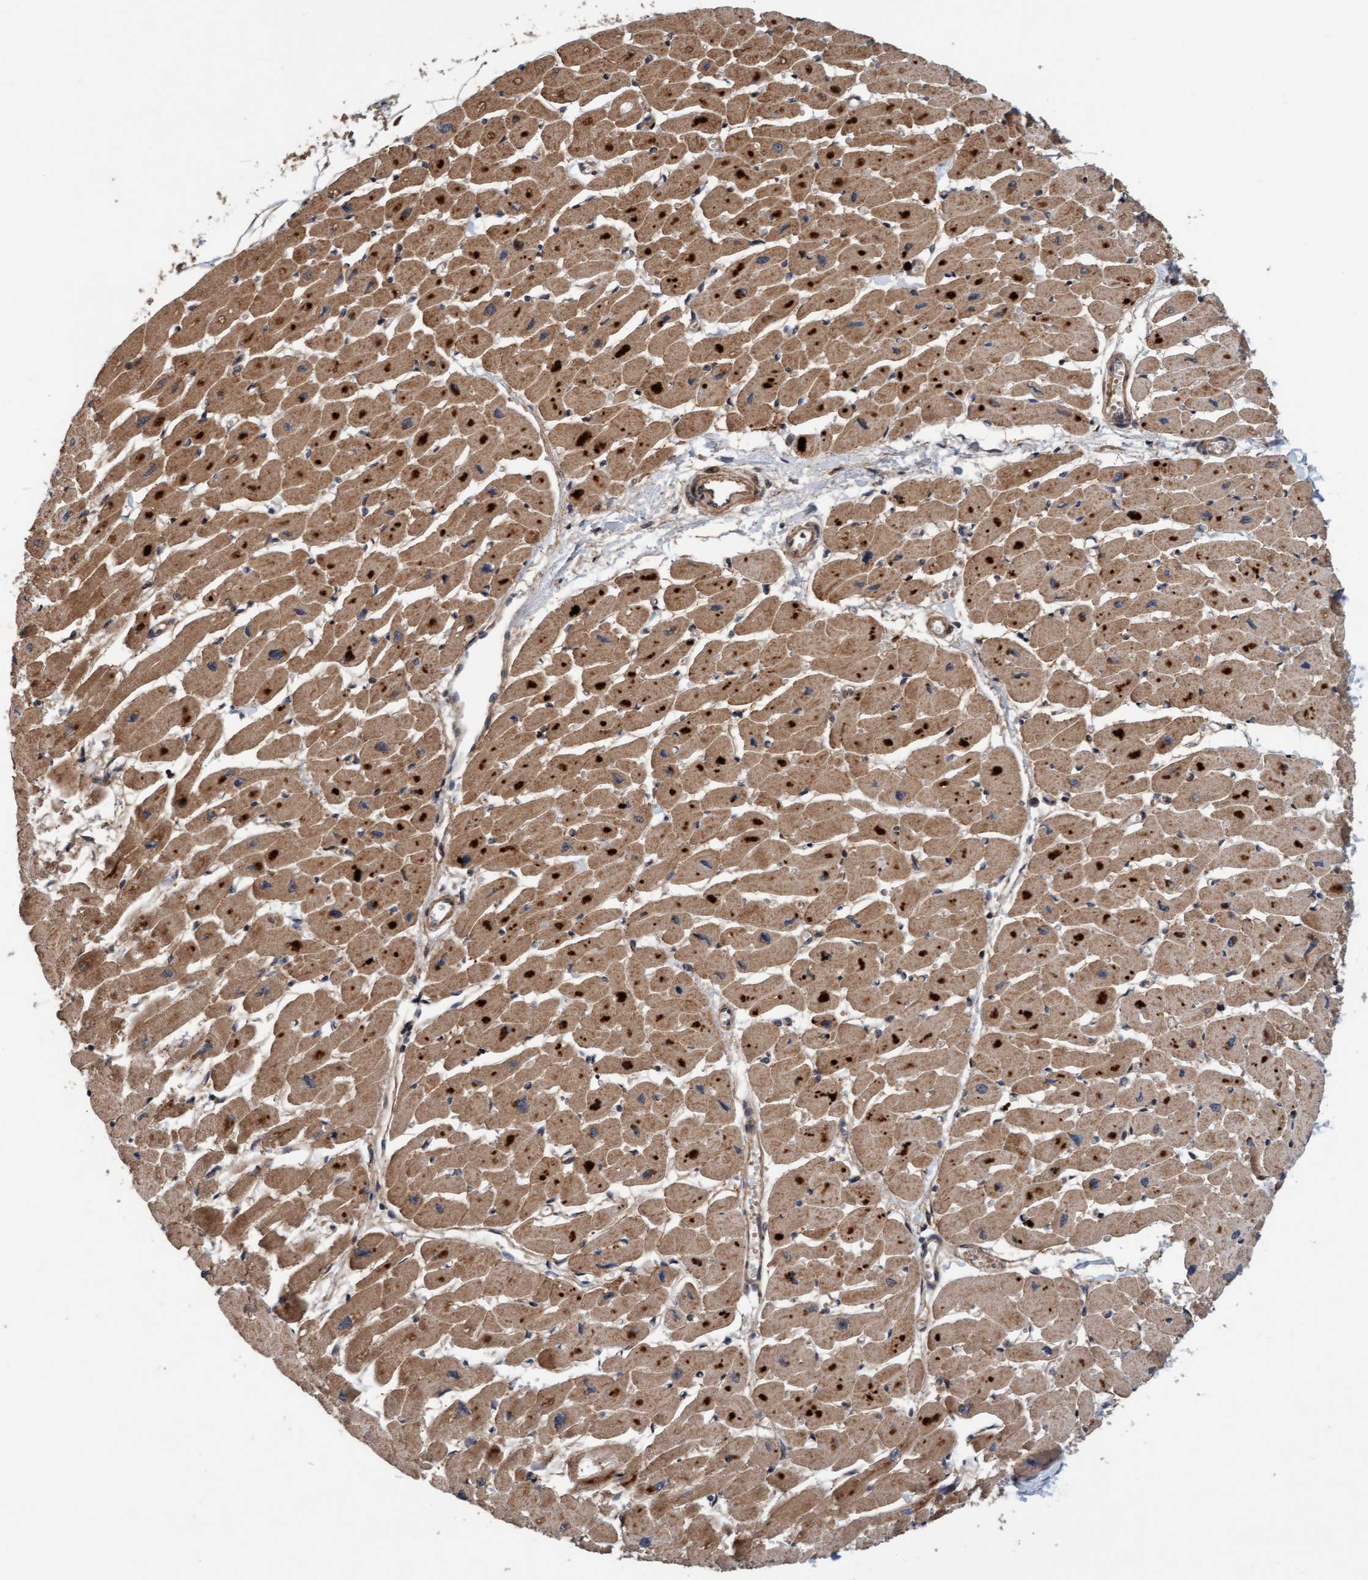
{"staining": {"intensity": "strong", "quantity": ">75%", "location": "cytoplasmic/membranous"}, "tissue": "heart muscle", "cell_type": "Cardiomyocytes", "image_type": "normal", "snomed": [{"axis": "morphology", "description": "Normal tissue, NOS"}, {"axis": "topography", "description": "Heart"}], "caption": "Heart muscle was stained to show a protein in brown. There is high levels of strong cytoplasmic/membranous expression in about >75% of cardiomyocytes. (DAB (3,3'-diaminobenzidine) = brown stain, brightfield microscopy at high magnification).", "gene": "MLXIP", "patient": {"sex": "female", "age": 54}}